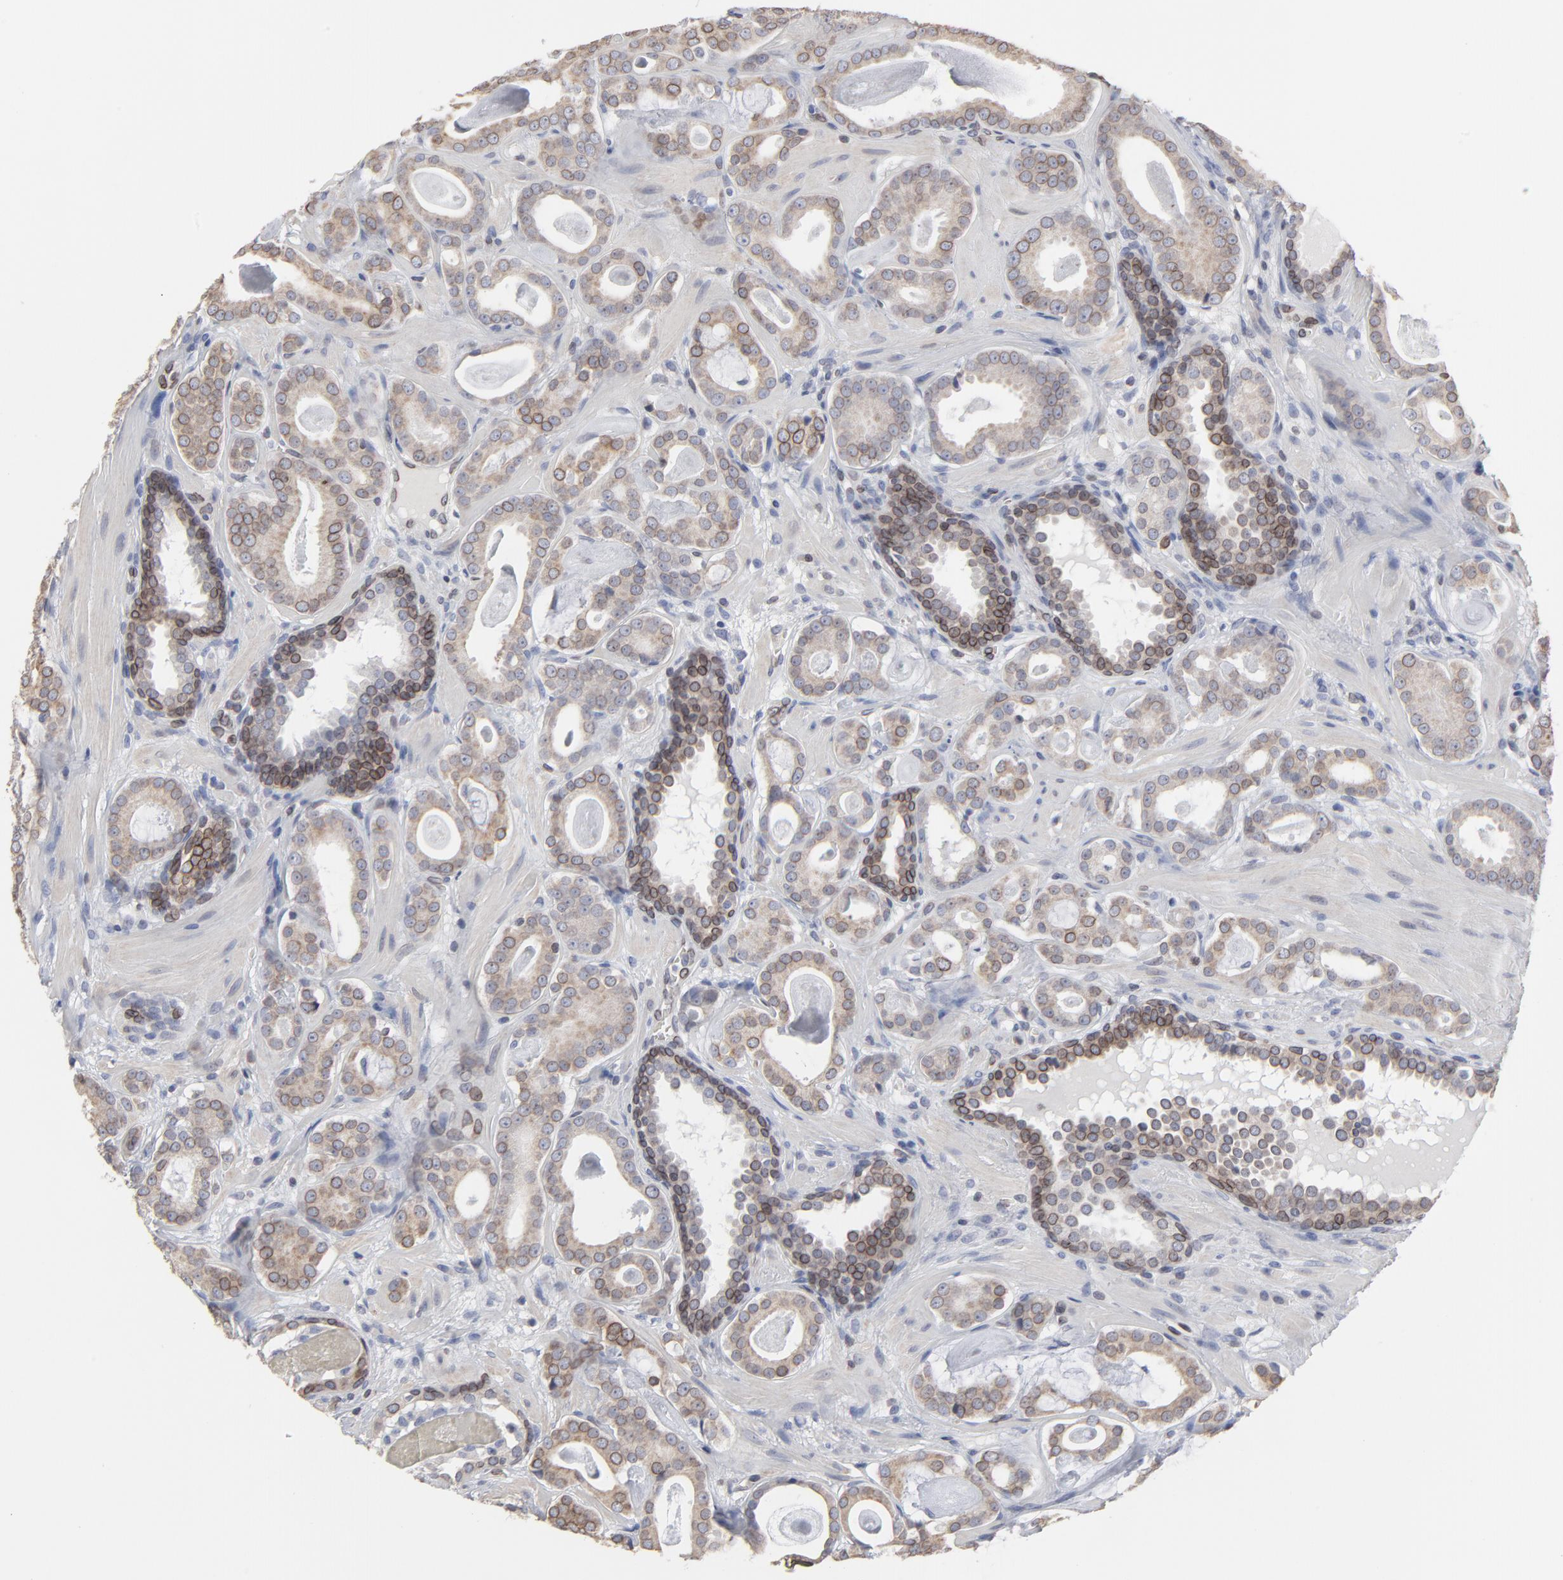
{"staining": {"intensity": "weak", "quantity": "25%-75%", "location": "cytoplasmic/membranous,nuclear"}, "tissue": "prostate cancer", "cell_type": "Tumor cells", "image_type": "cancer", "snomed": [{"axis": "morphology", "description": "Adenocarcinoma, Low grade"}, {"axis": "topography", "description": "Prostate"}], "caption": "Protein expression analysis of adenocarcinoma (low-grade) (prostate) demonstrates weak cytoplasmic/membranous and nuclear expression in about 25%-75% of tumor cells.", "gene": "SYNE2", "patient": {"sex": "male", "age": 57}}